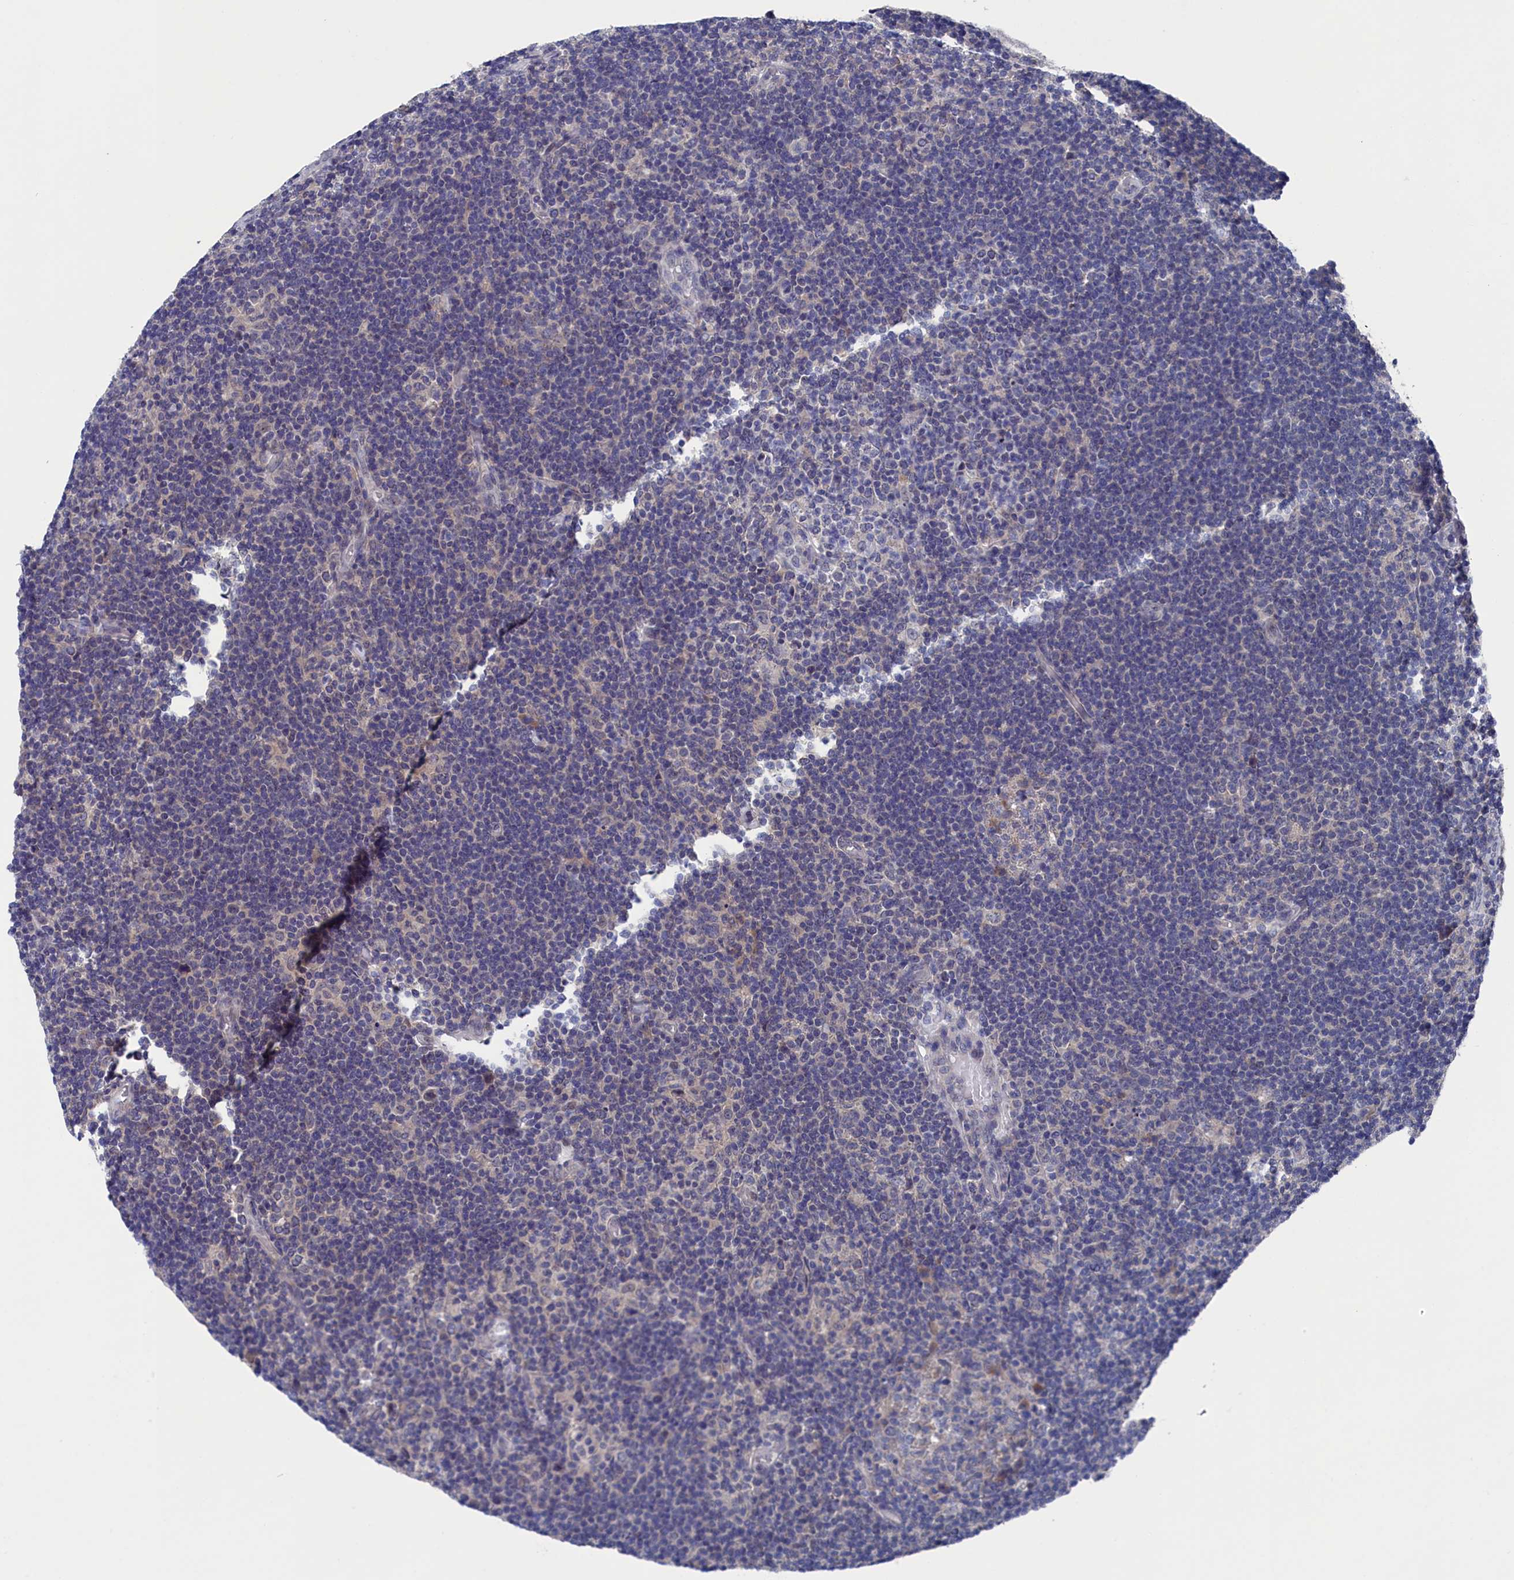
{"staining": {"intensity": "negative", "quantity": "none", "location": "none"}, "tissue": "lymphoma", "cell_type": "Tumor cells", "image_type": "cancer", "snomed": [{"axis": "morphology", "description": "Hodgkin's disease, NOS"}, {"axis": "topography", "description": "Lymph node"}], "caption": "Immunohistochemistry image of human lymphoma stained for a protein (brown), which demonstrates no staining in tumor cells.", "gene": "SPATA13", "patient": {"sex": "female", "age": 57}}